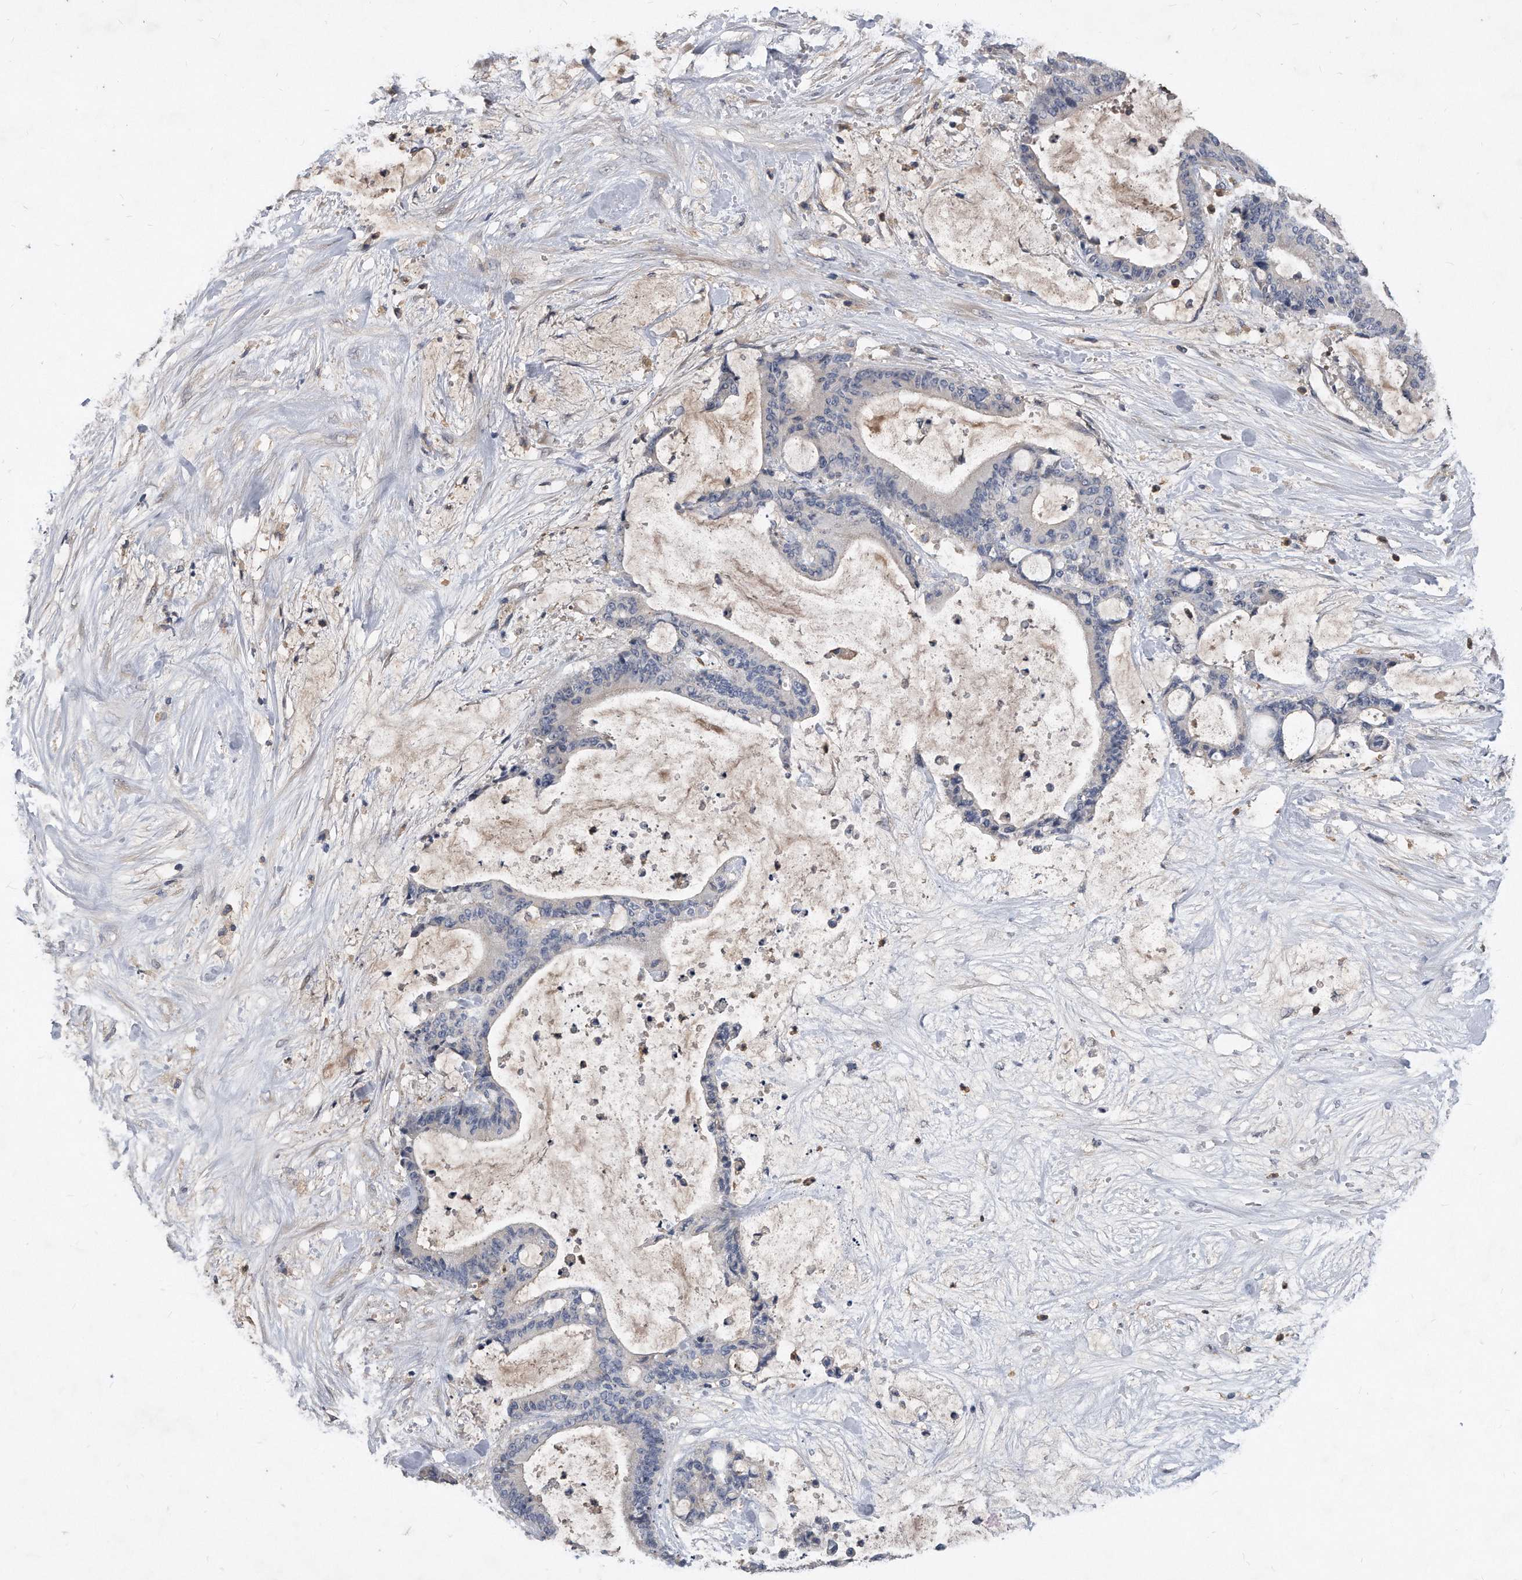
{"staining": {"intensity": "negative", "quantity": "none", "location": "none"}, "tissue": "liver cancer", "cell_type": "Tumor cells", "image_type": "cancer", "snomed": [{"axis": "morphology", "description": "Cholangiocarcinoma"}, {"axis": "topography", "description": "Liver"}], "caption": "A high-resolution image shows immunohistochemistry (IHC) staining of liver cancer, which exhibits no significant expression in tumor cells. Nuclei are stained in blue.", "gene": "HOMER3", "patient": {"sex": "female", "age": 73}}